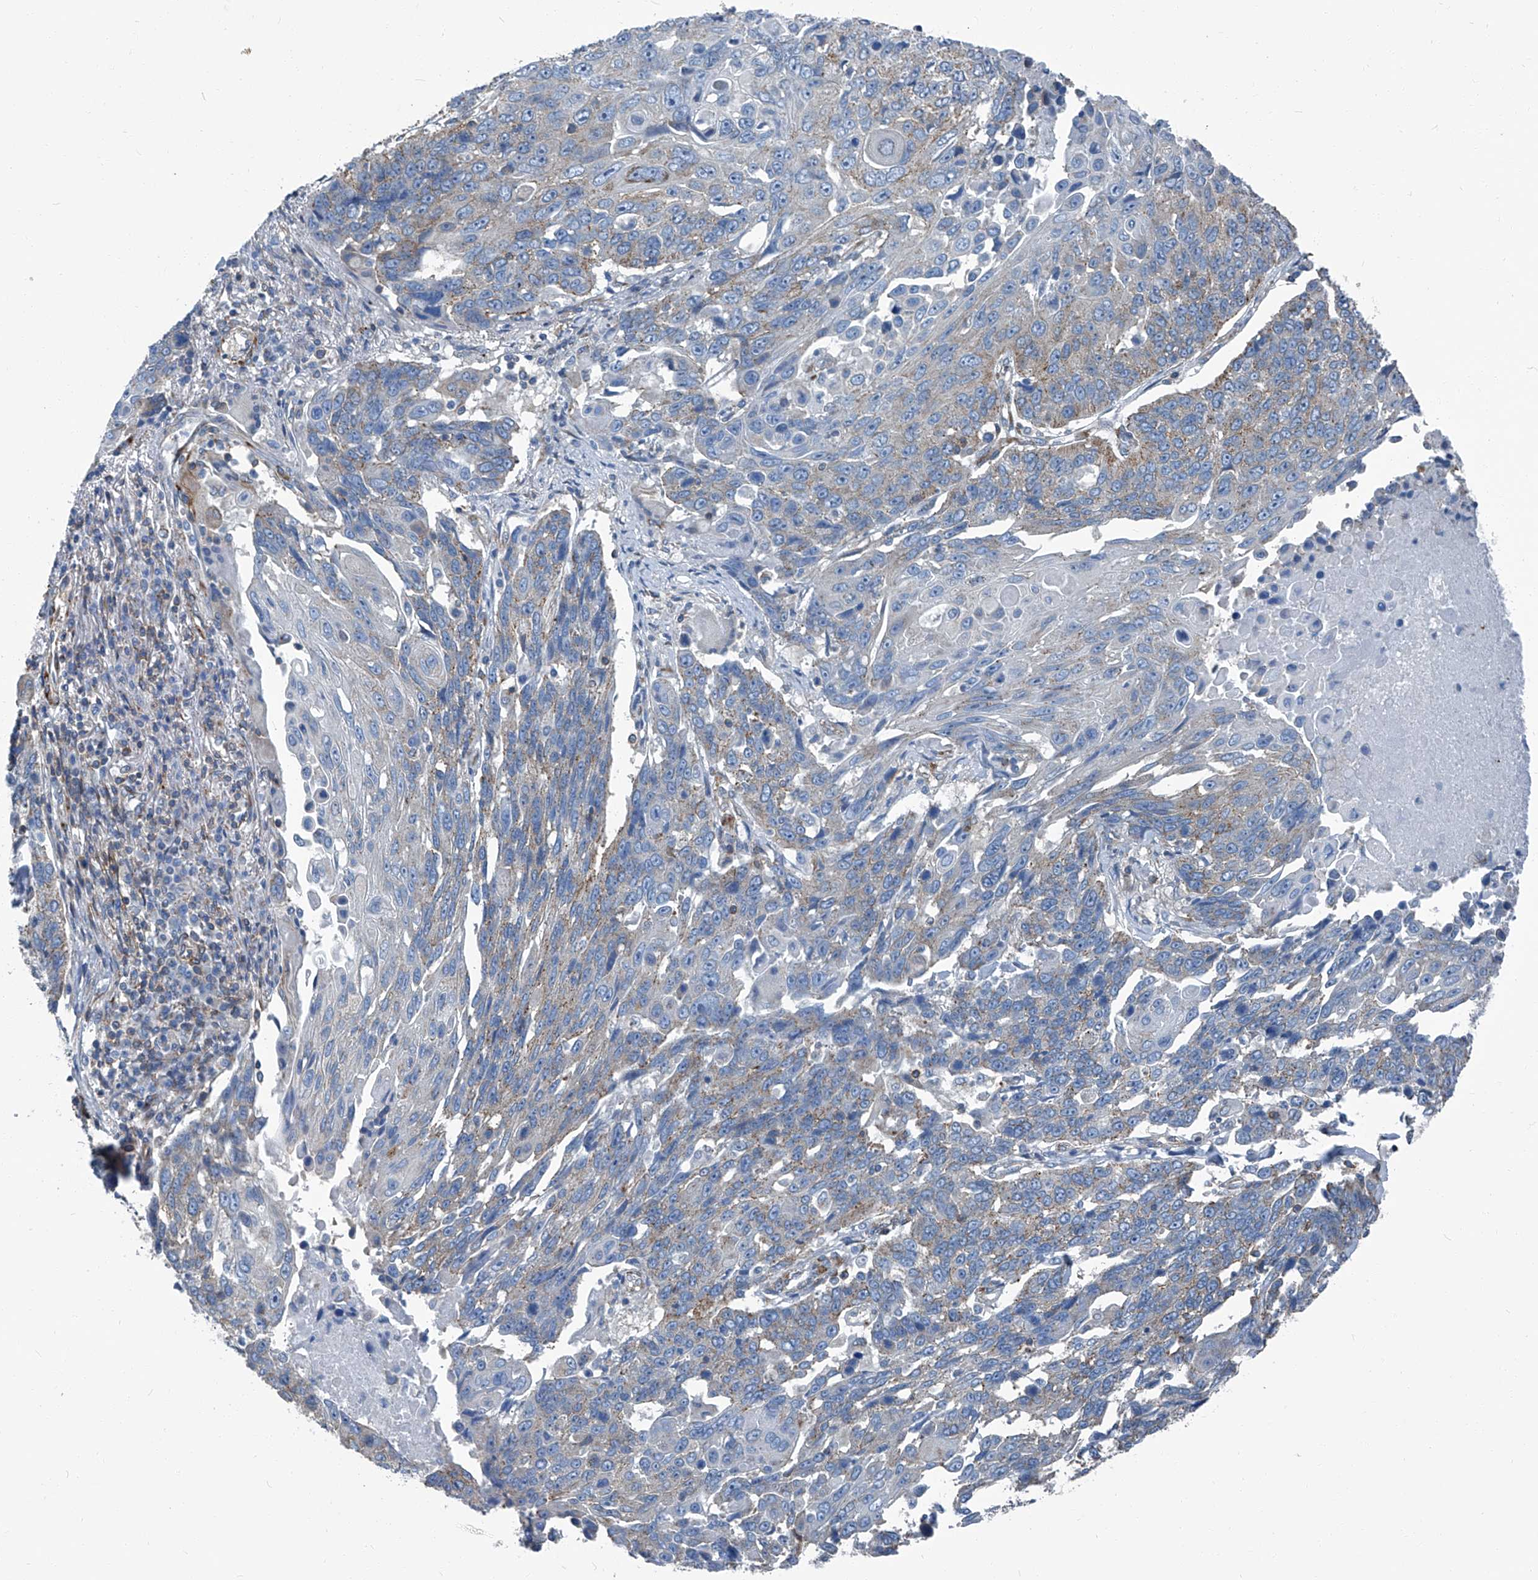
{"staining": {"intensity": "negative", "quantity": "none", "location": "none"}, "tissue": "lung cancer", "cell_type": "Tumor cells", "image_type": "cancer", "snomed": [{"axis": "morphology", "description": "Squamous cell carcinoma, NOS"}, {"axis": "topography", "description": "Lung"}], "caption": "Immunohistochemistry (IHC) of human squamous cell carcinoma (lung) demonstrates no positivity in tumor cells. Nuclei are stained in blue.", "gene": "SEPTIN7", "patient": {"sex": "male", "age": 66}}